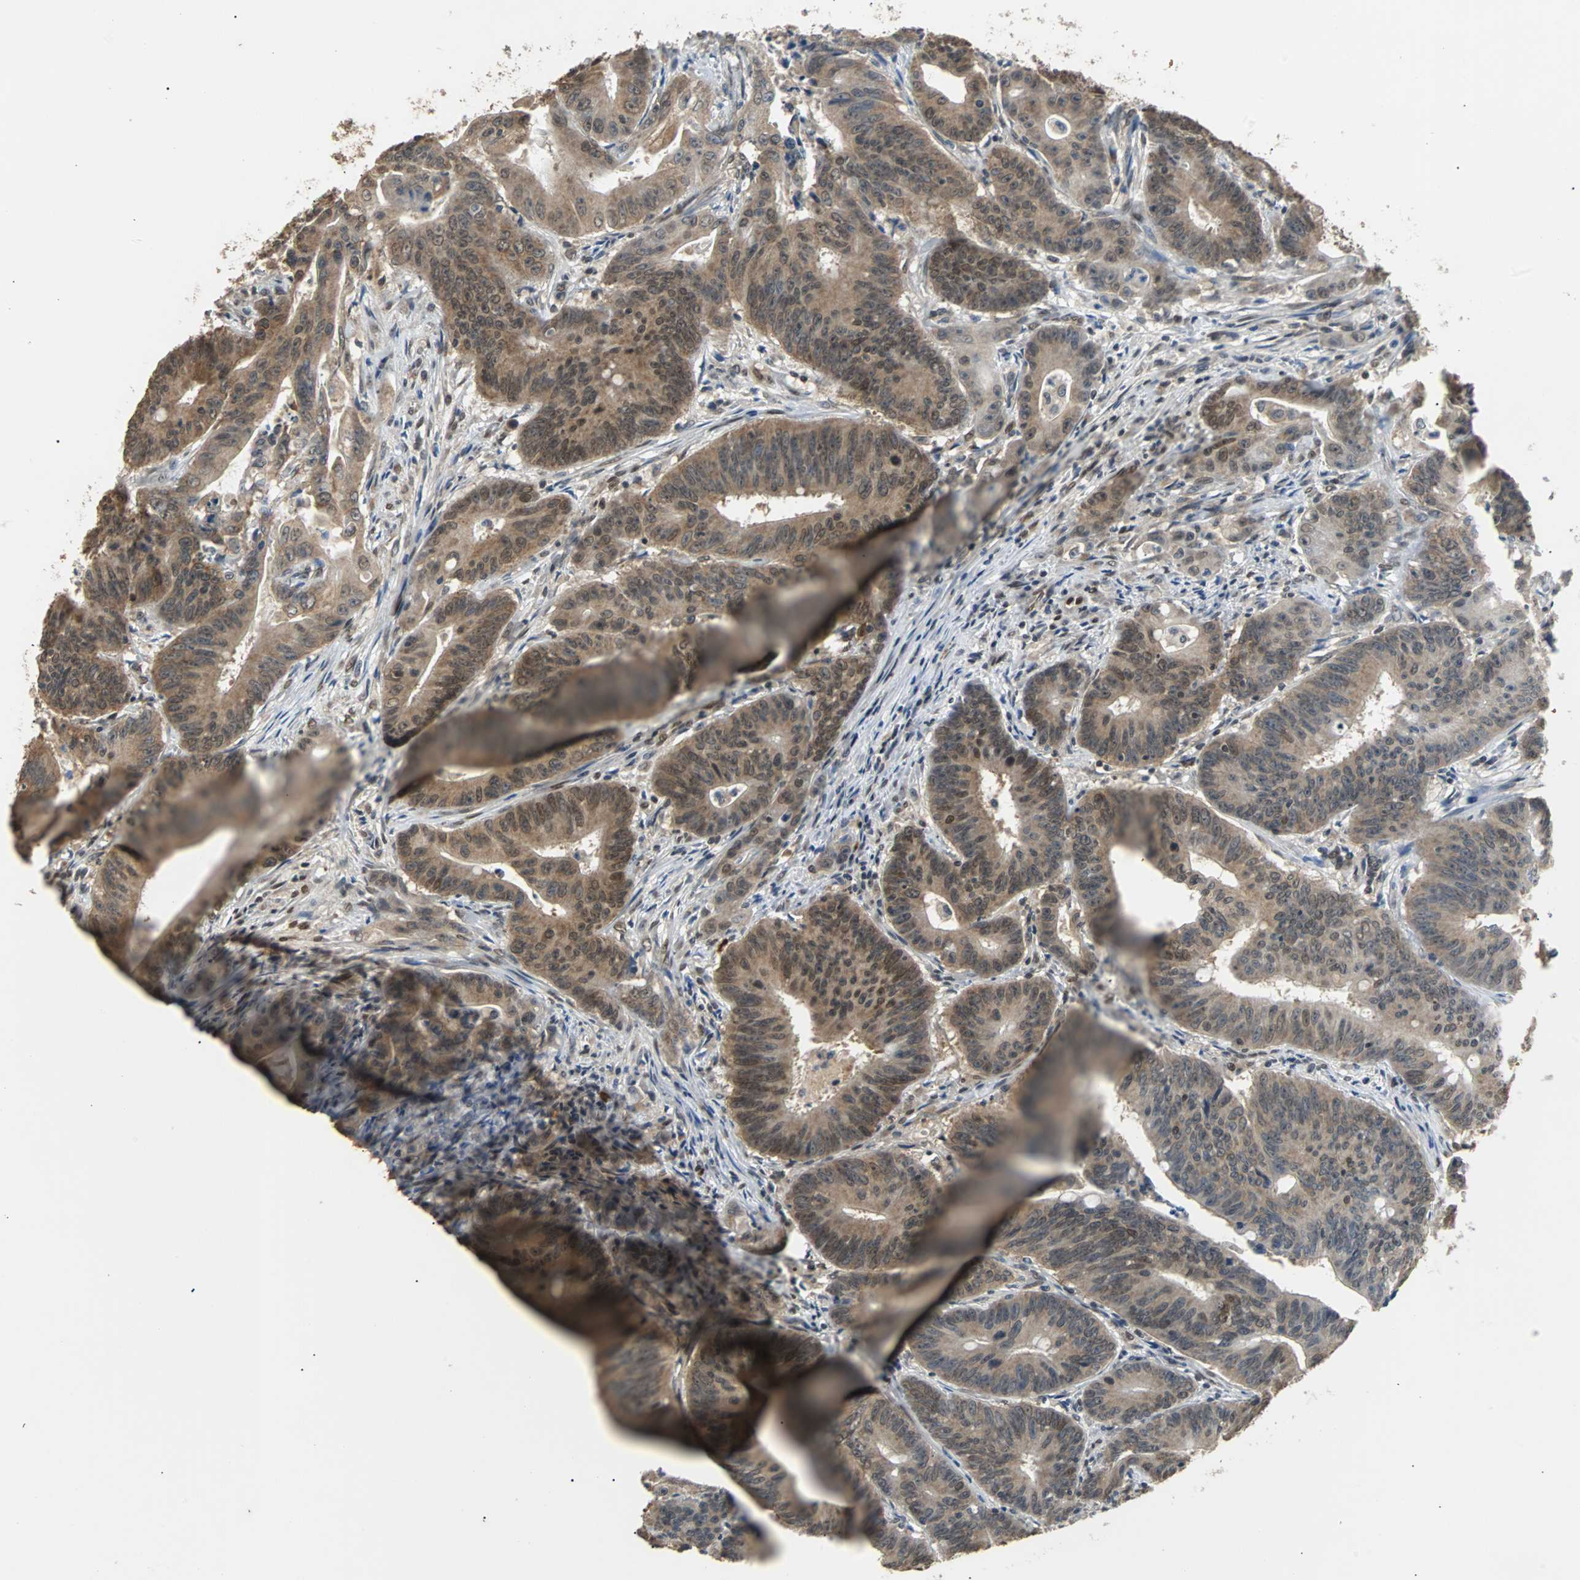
{"staining": {"intensity": "moderate", "quantity": ">75%", "location": "cytoplasmic/membranous"}, "tissue": "colorectal cancer", "cell_type": "Tumor cells", "image_type": "cancer", "snomed": [{"axis": "morphology", "description": "Adenocarcinoma, NOS"}, {"axis": "topography", "description": "Colon"}], "caption": "Immunohistochemistry (IHC) image of neoplastic tissue: human colorectal cancer stained using immunohistochemistry demonstrates medium levels of moderate protein expression localized specifically in the cytoplasmic/membranous of tumor cells, appearing as a cytoplasmic/membranous brown color.", "gene": "PHC1", "patient": {"sex": "male", "age": 45}}